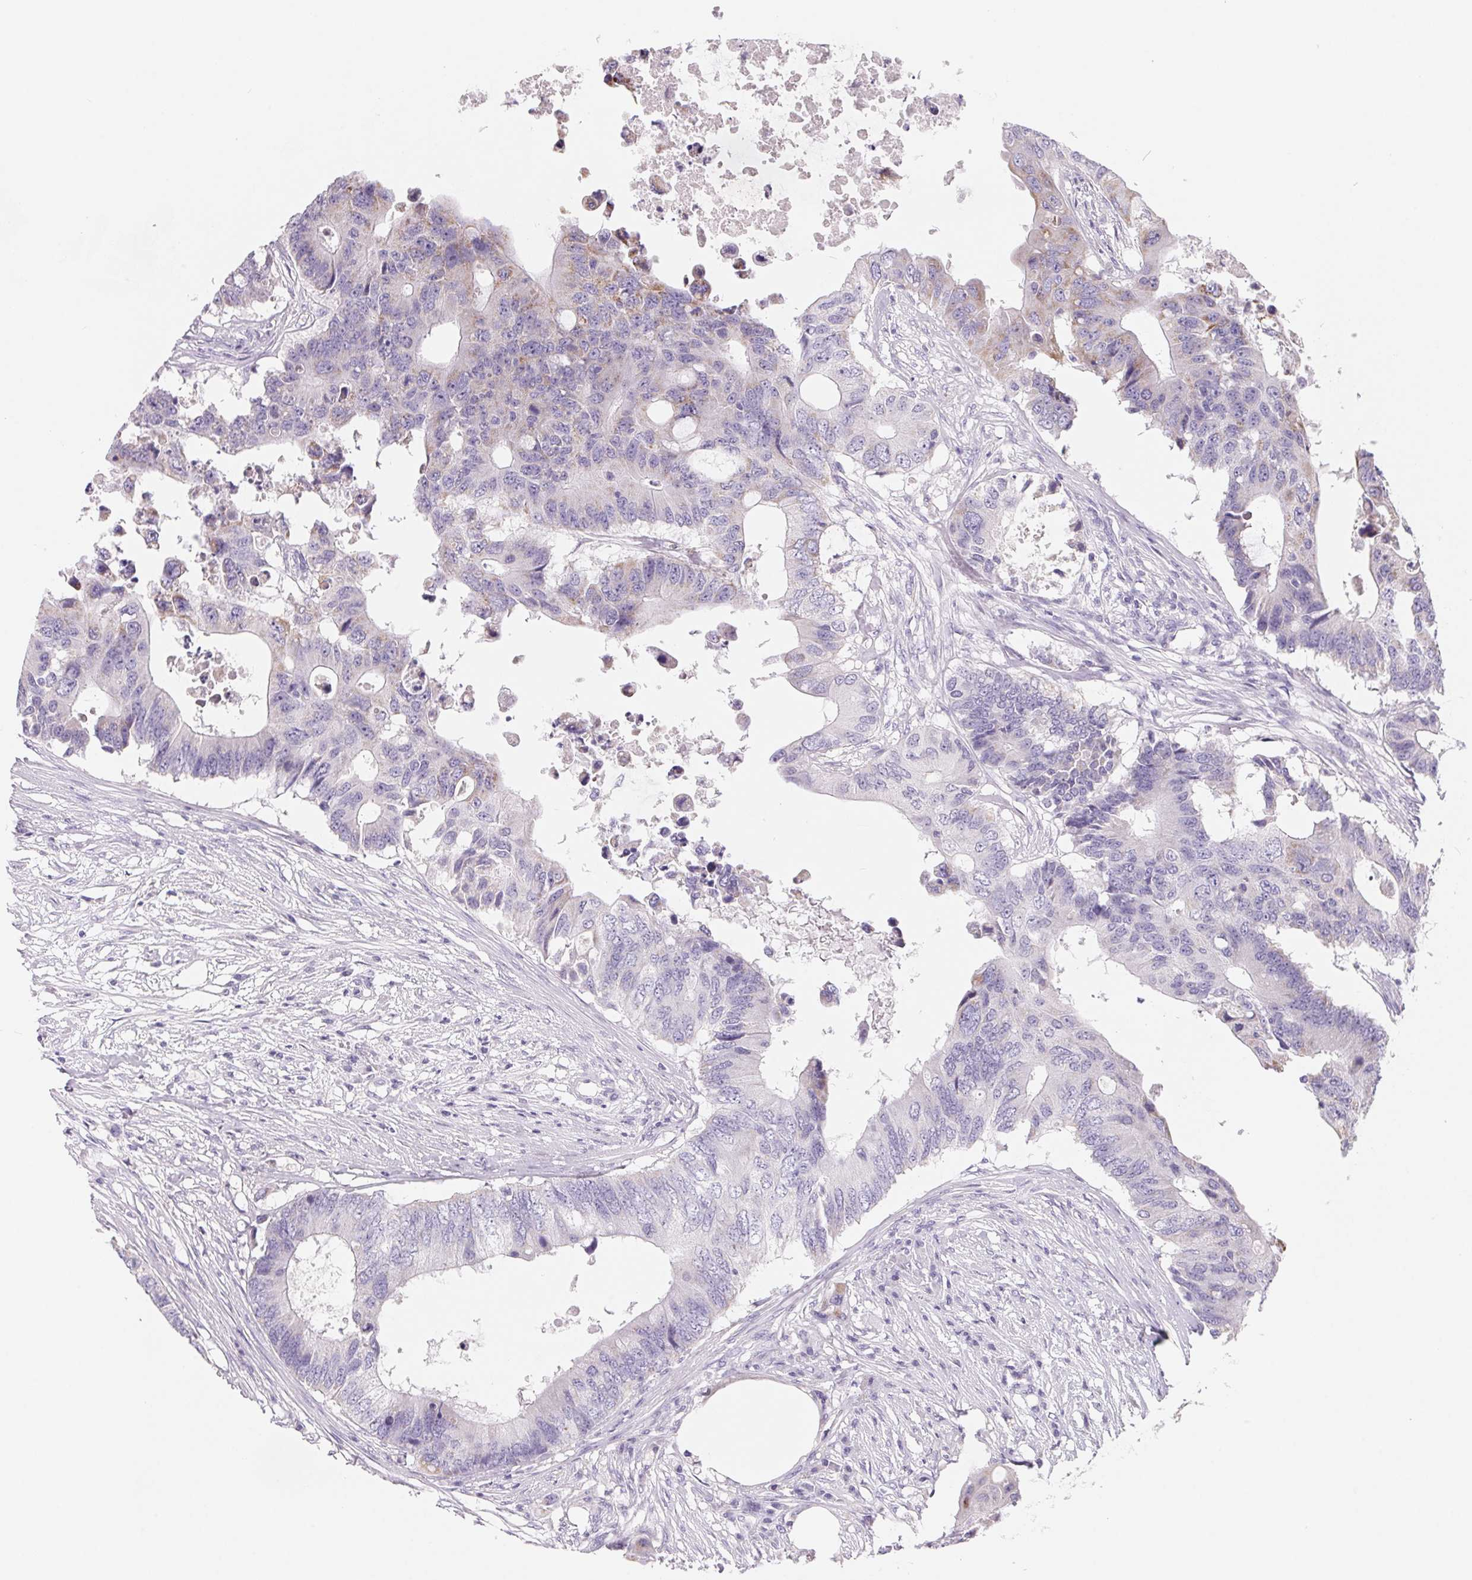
{"staining": {"intensity": "weak", "quantity": "<25%", "location": "cytoplasmic/membranous"}, "tissue": "colorectal cancer", "cell_type": "Tumor cells", "image_type": "cancer", "snomed": [{"axis": "morphology", "description": "Adenocarcinoma, NOS"}, {"axis": "topography", "description": "Colon"}], "caption": "DAB (3,3'-diaminobenzidine) immunohistochemical staining of colorectal cancer displays no significant expression in tumor cells.", "gene": "FDX1", "patient": {"sex": "male", "age": 71}}